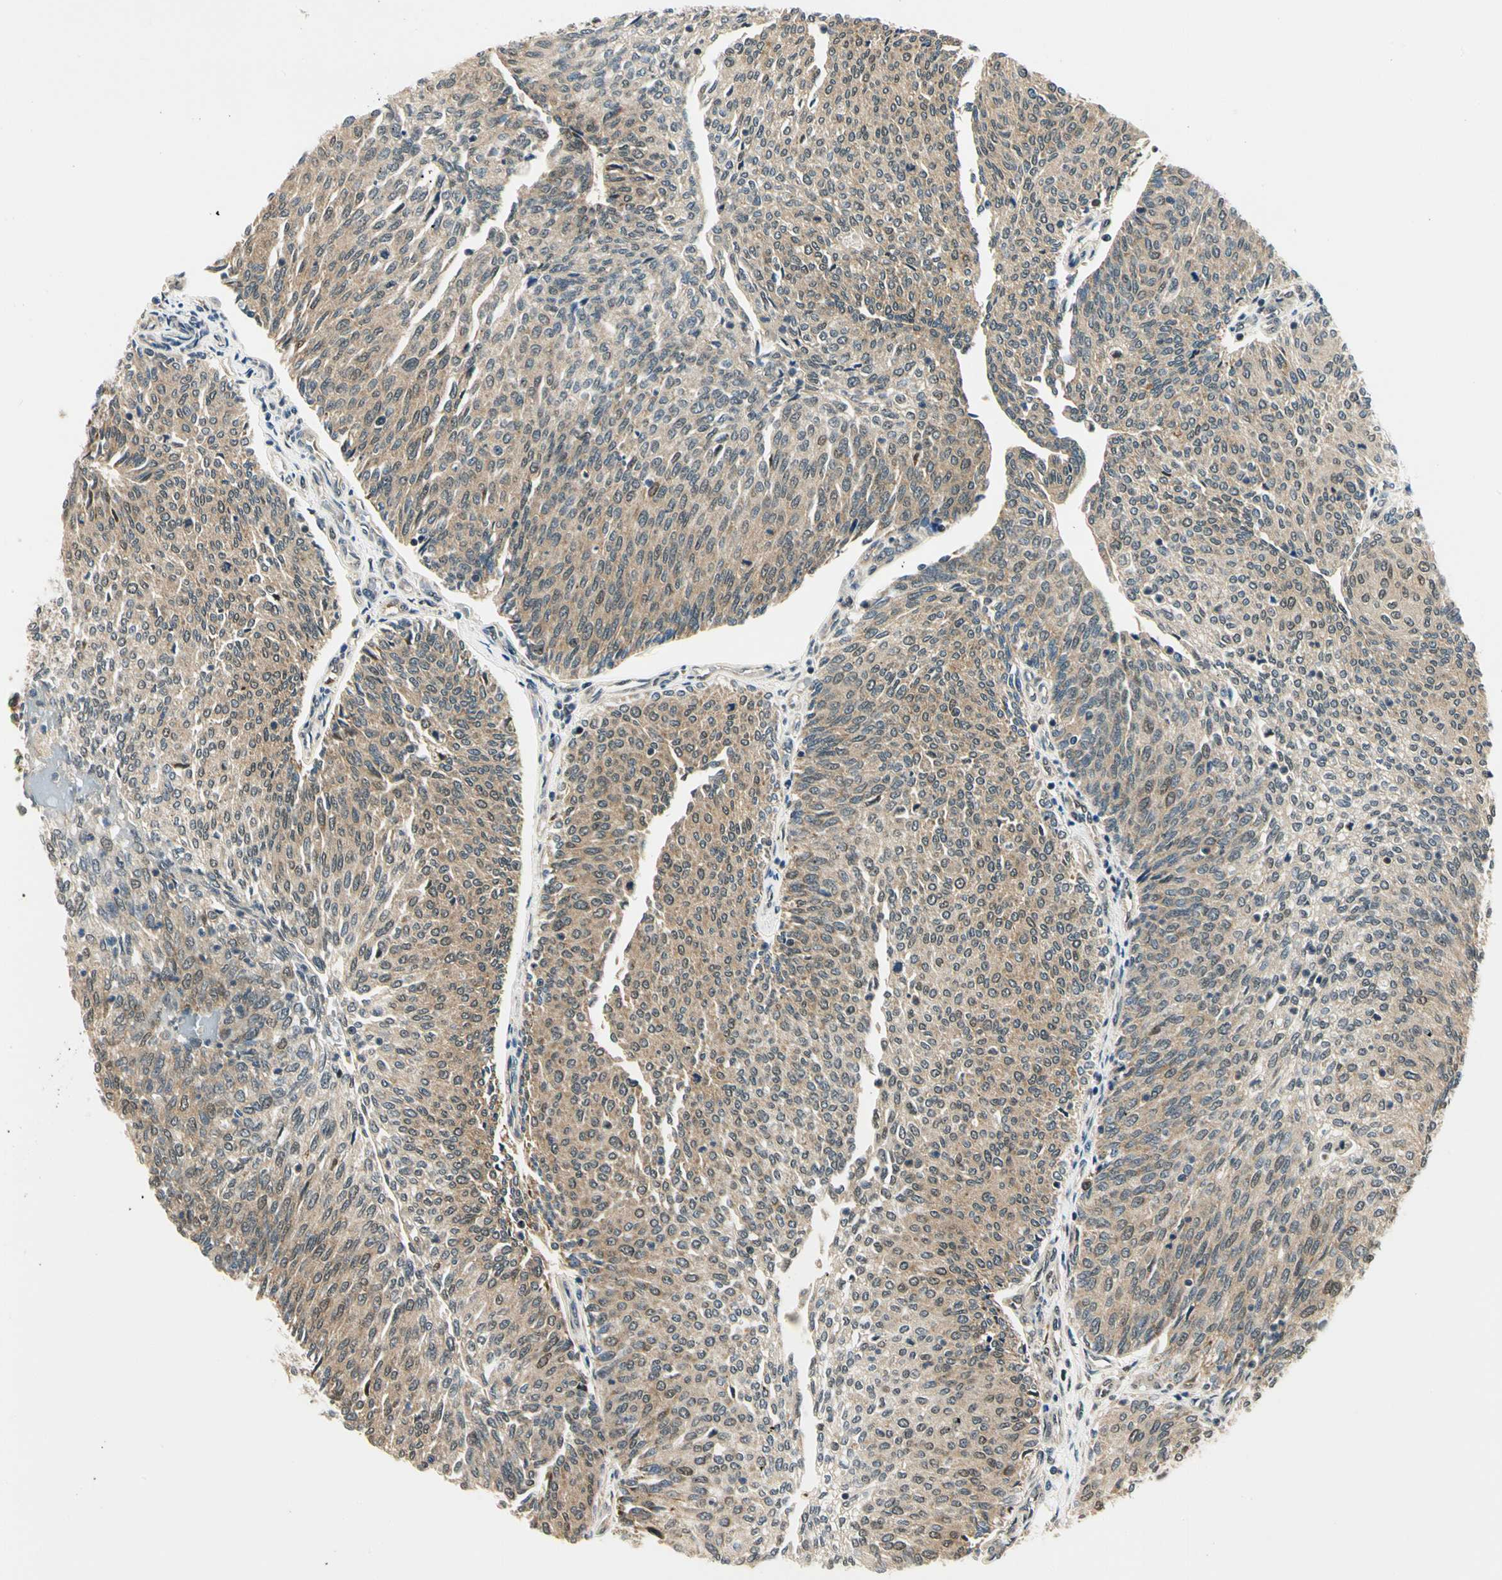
{"staining": {"intensity": "weak", "quantity": ">75%", "location": "cytoplasmic/membranous"}, "tissue": "urothelial cancer", "cell_type": "Tumor cells", "image_type": "cancer", "snomed": [{"axis": "morphology", "description": "Urothelial carcinoma, Low grade"}, {"axis": "topography", "description": "Urinary bladder"}], "caption": "An image of low-grade urothelial carcinoma stained for a protein demonstrates weak cytoplasmic/membranous brown staining in tumor cells.", "gene": "PDK2", "patient": {"sex": "female", "age": 79}}